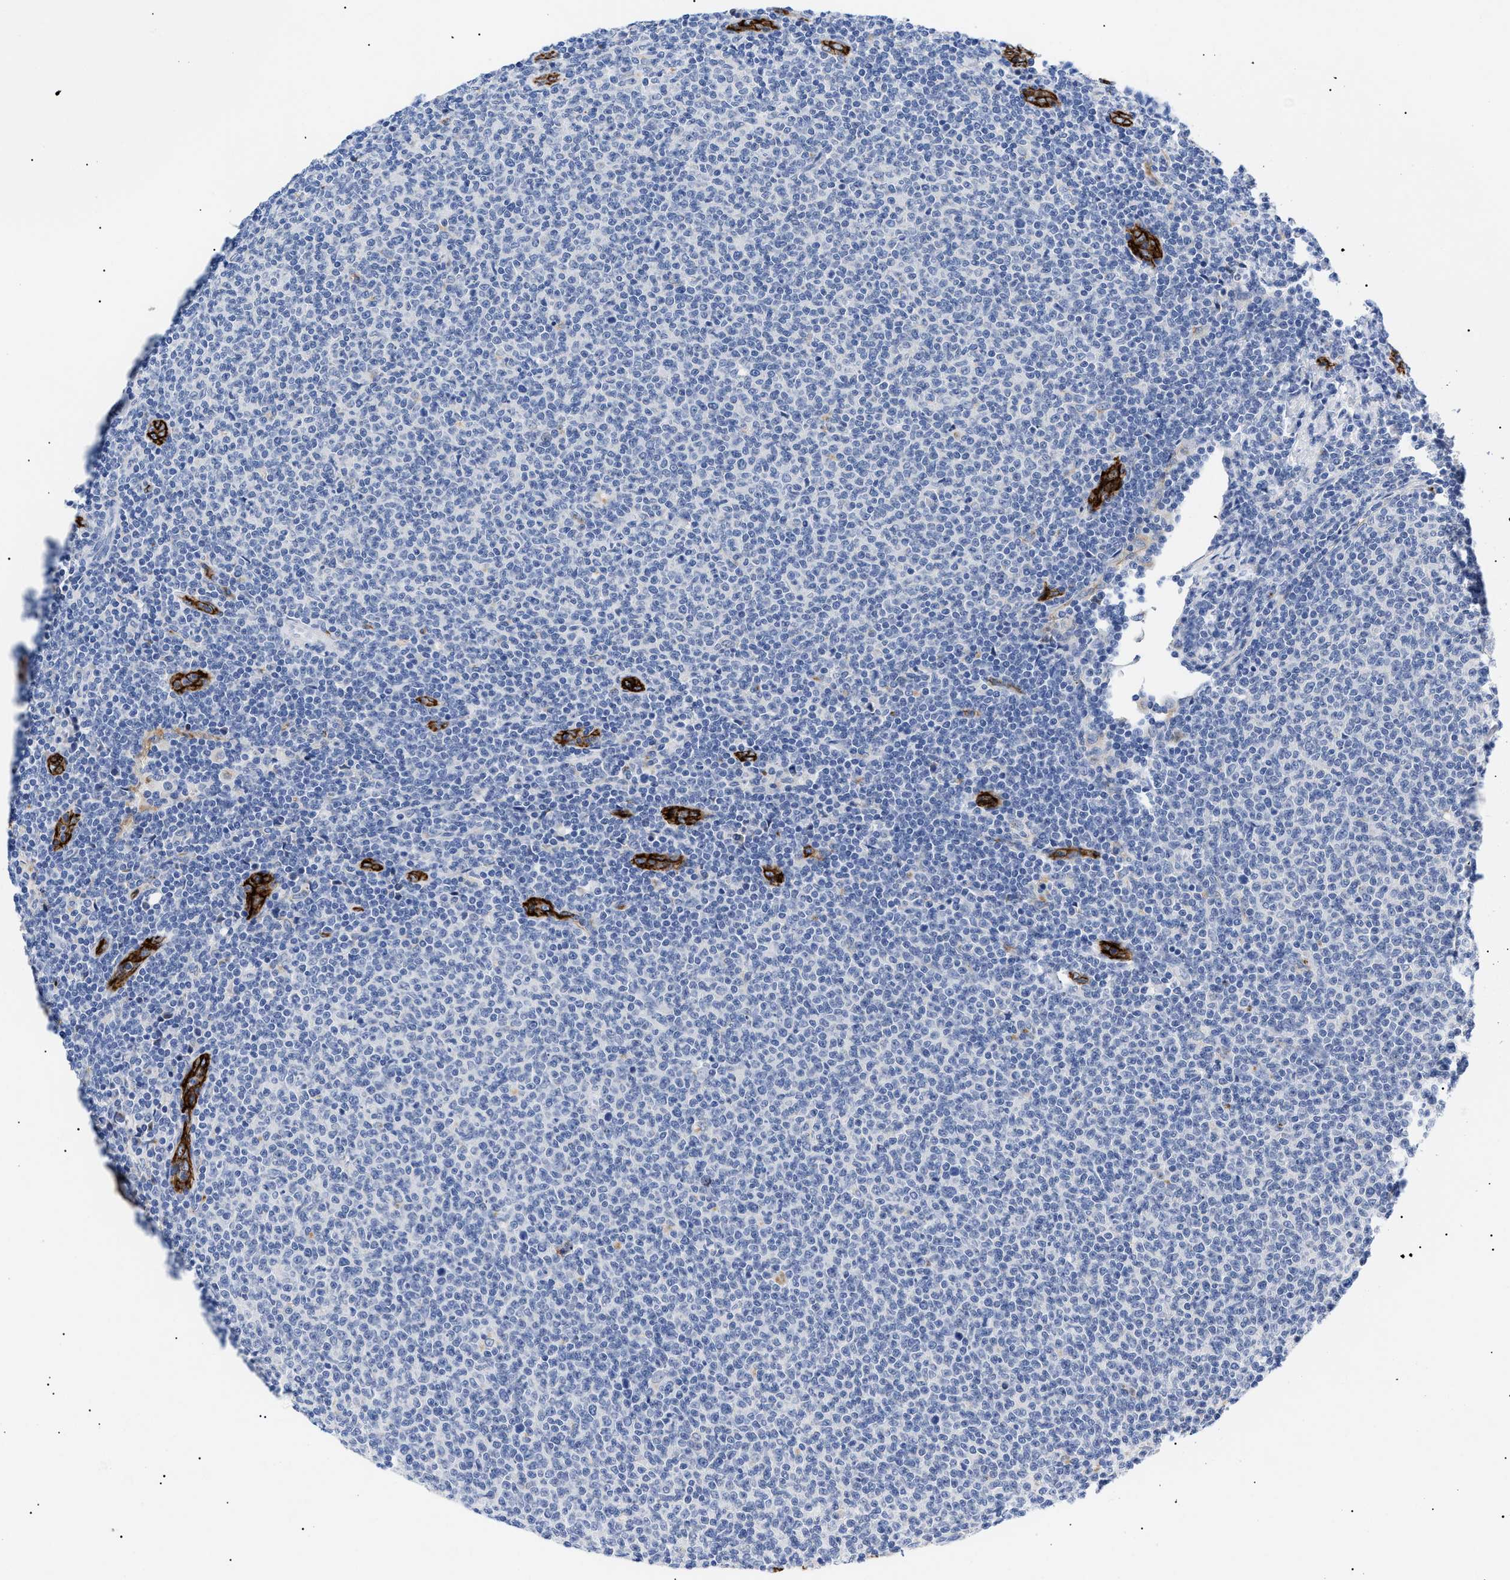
{"staining": {"intensity": "negative", "quantity": "none", "location": "none"}, "tissue": "lymphoma", "cell_type": "Tumor cells", "image_type": "cancer", "snomed": [{"axis": "morphology", "description": "Malignant lymphoma, non-Hodgkin's type, Low grade"}, {"axis": "topography", "description": "Lymph node"}], "caption": "Immunohistochemistry (IHC) micrograph of neoplastic tissue: lymphoma stained with DAB (3,3'-diaminobenzidine) demonstrates no significant protein positivity in tumor cells.", "gene": "ACKR1", "patient": {"sex": "male", "age": 66}}